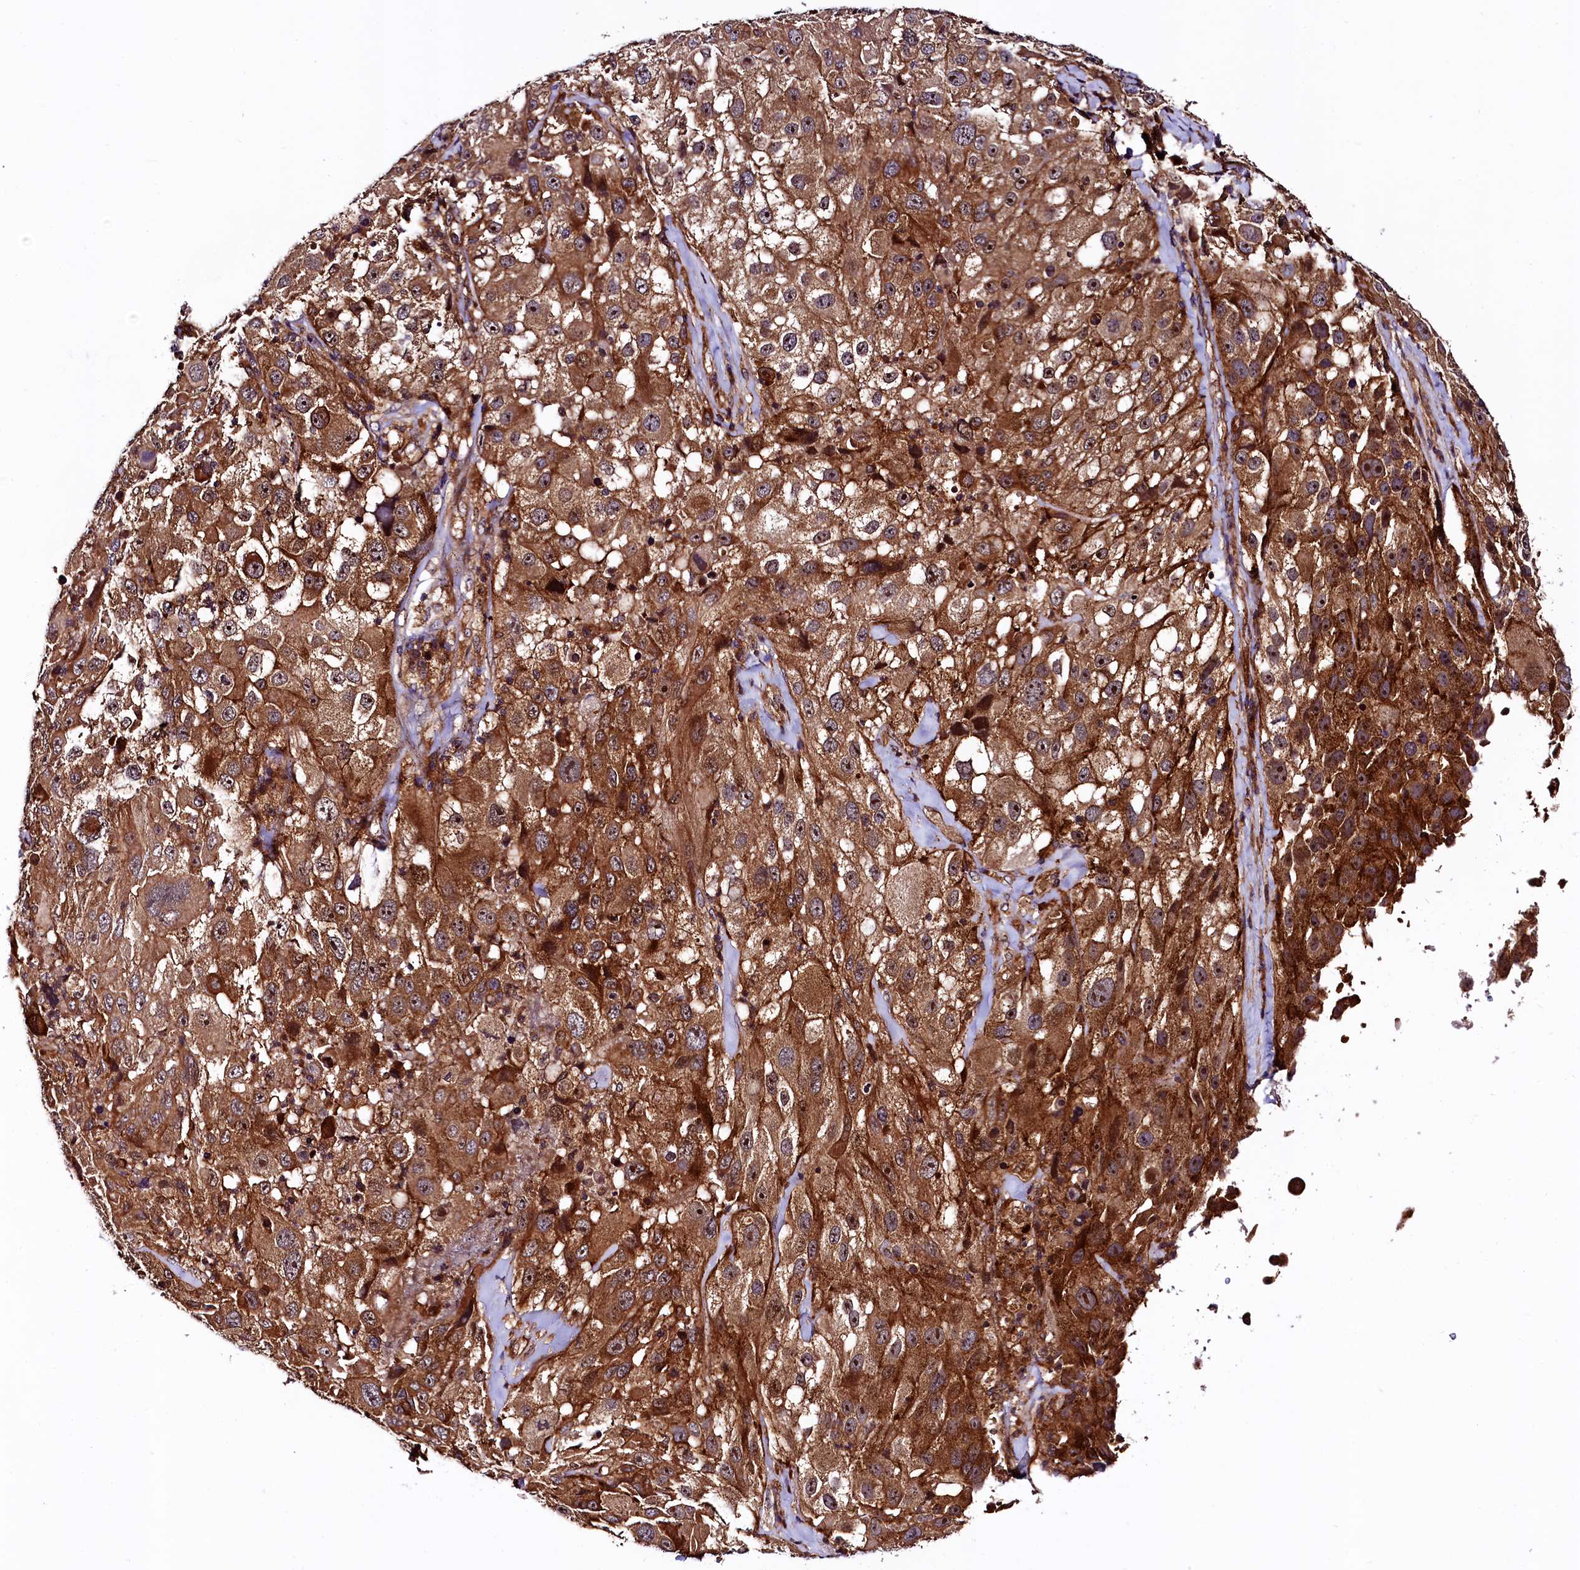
{"staining": {"intensity": "strong", "quantity": ">75%", "location": "cytoplasmic/membranous,nuclear"}, "tissue": "melanoma", "cell_type": "Tumor cells", "image_type": "cancer", "snomed": [{"axis": "morphology", "description": "Malignant melanoma, Metastatic site"}, {"axis": "topography", "description": "Lymph node"}], "caption": "Melanoma was stained to show a protein in brown. There is high levels of strong cytoplasmic/membranous and nuclear staining in approximately >75% of tumor cells.", "gene": "VPS35", "patient": {"sex": "male", "age": 62}}